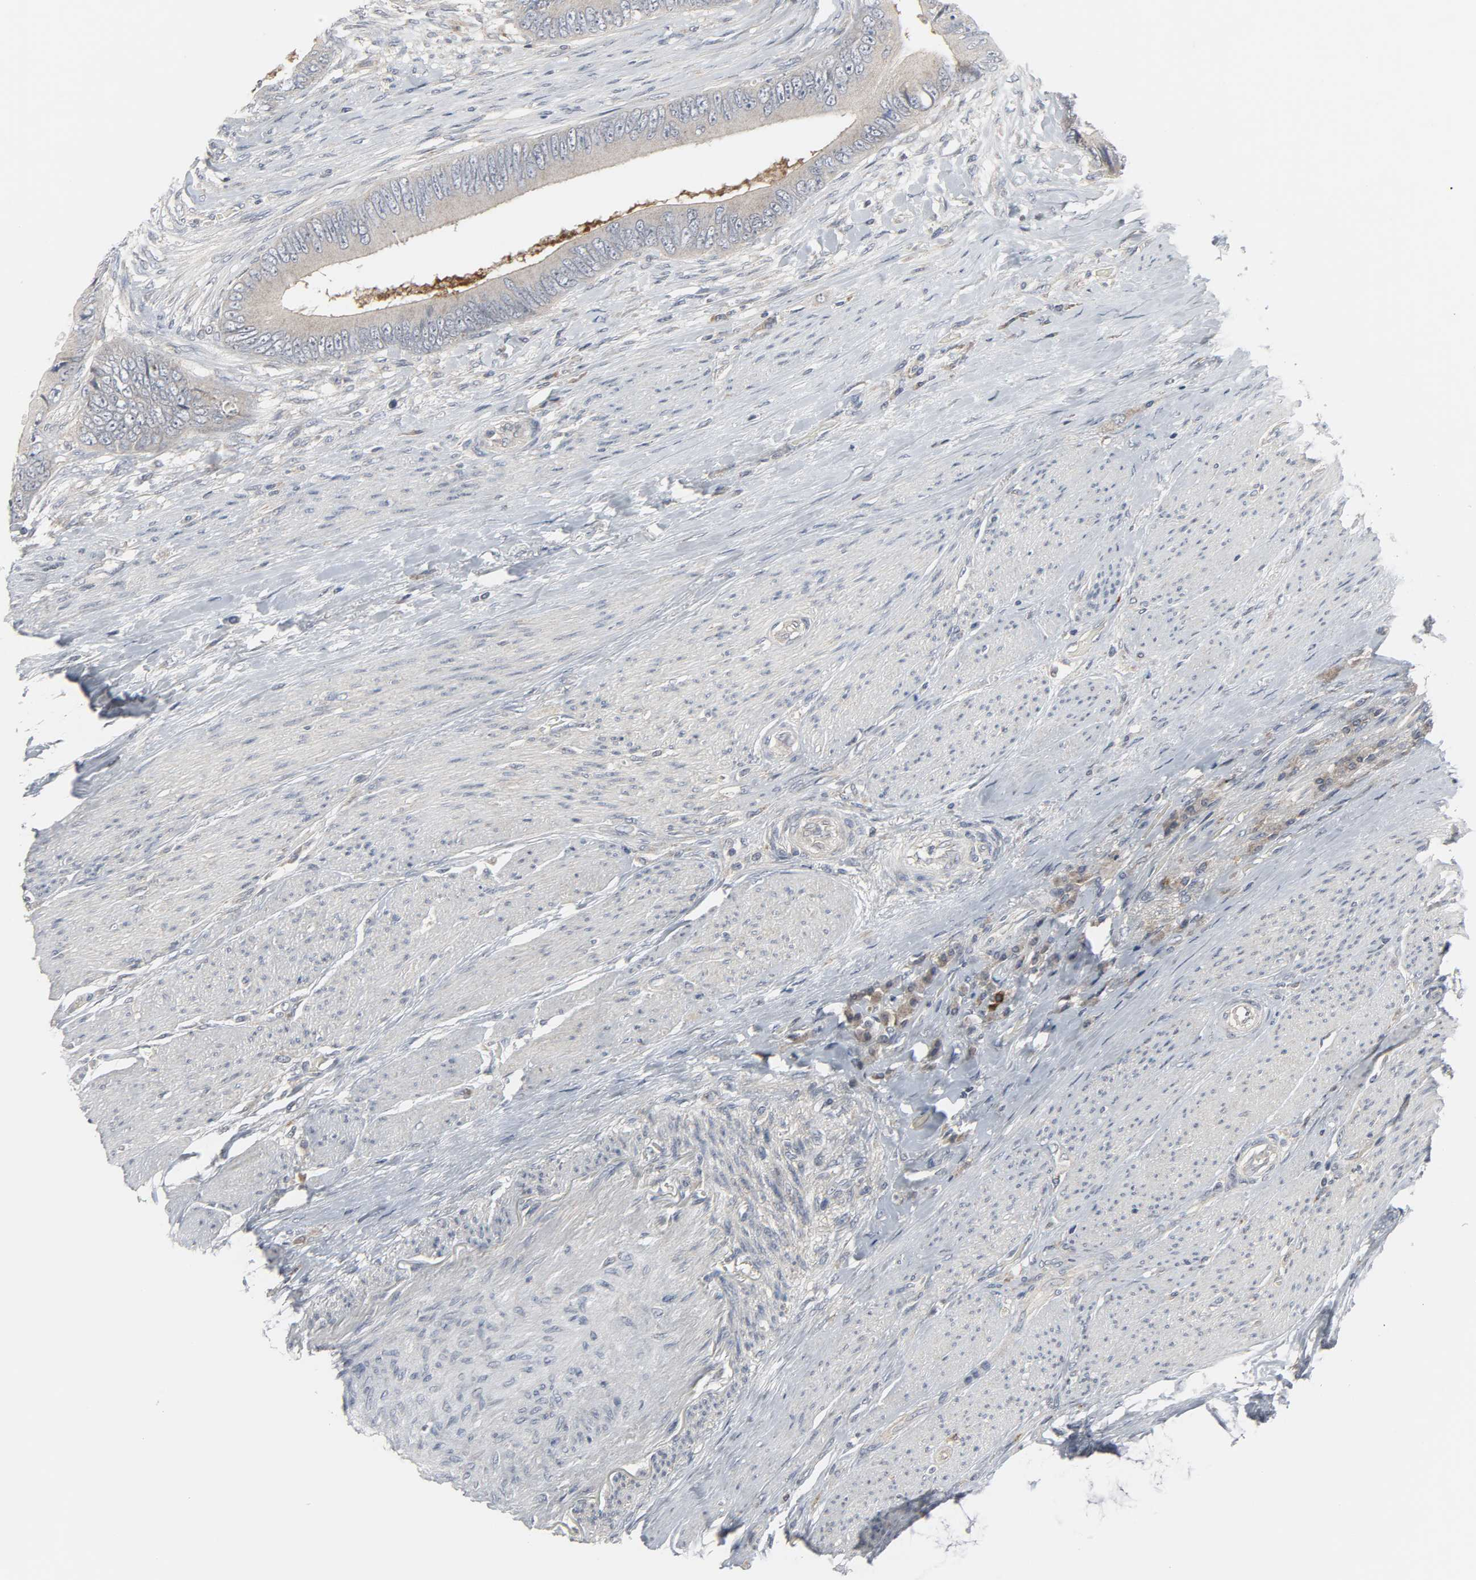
{"staining": {"intensity": "moderate", "quantity": ">75%", "location": "cytoplasmic/membranous"}, "tissue": "colorectal cancer", "cell_type": "Tumor cells", "image_type": "cancer", "snomed": [{"axis": "morphology", "description": "Adenocarcinoma, NOS"}, {"axis": "topography", "description": "Rectum"}], "caption": "High-power microscopy captured an IHC image of adenocarcinoma (colorectal), revealing moderate cytoplasmic/membranous positivity in about >75% of tumor cells.", "gene": "CLIP1", "patient": {"sex": "female", "age": 77}}